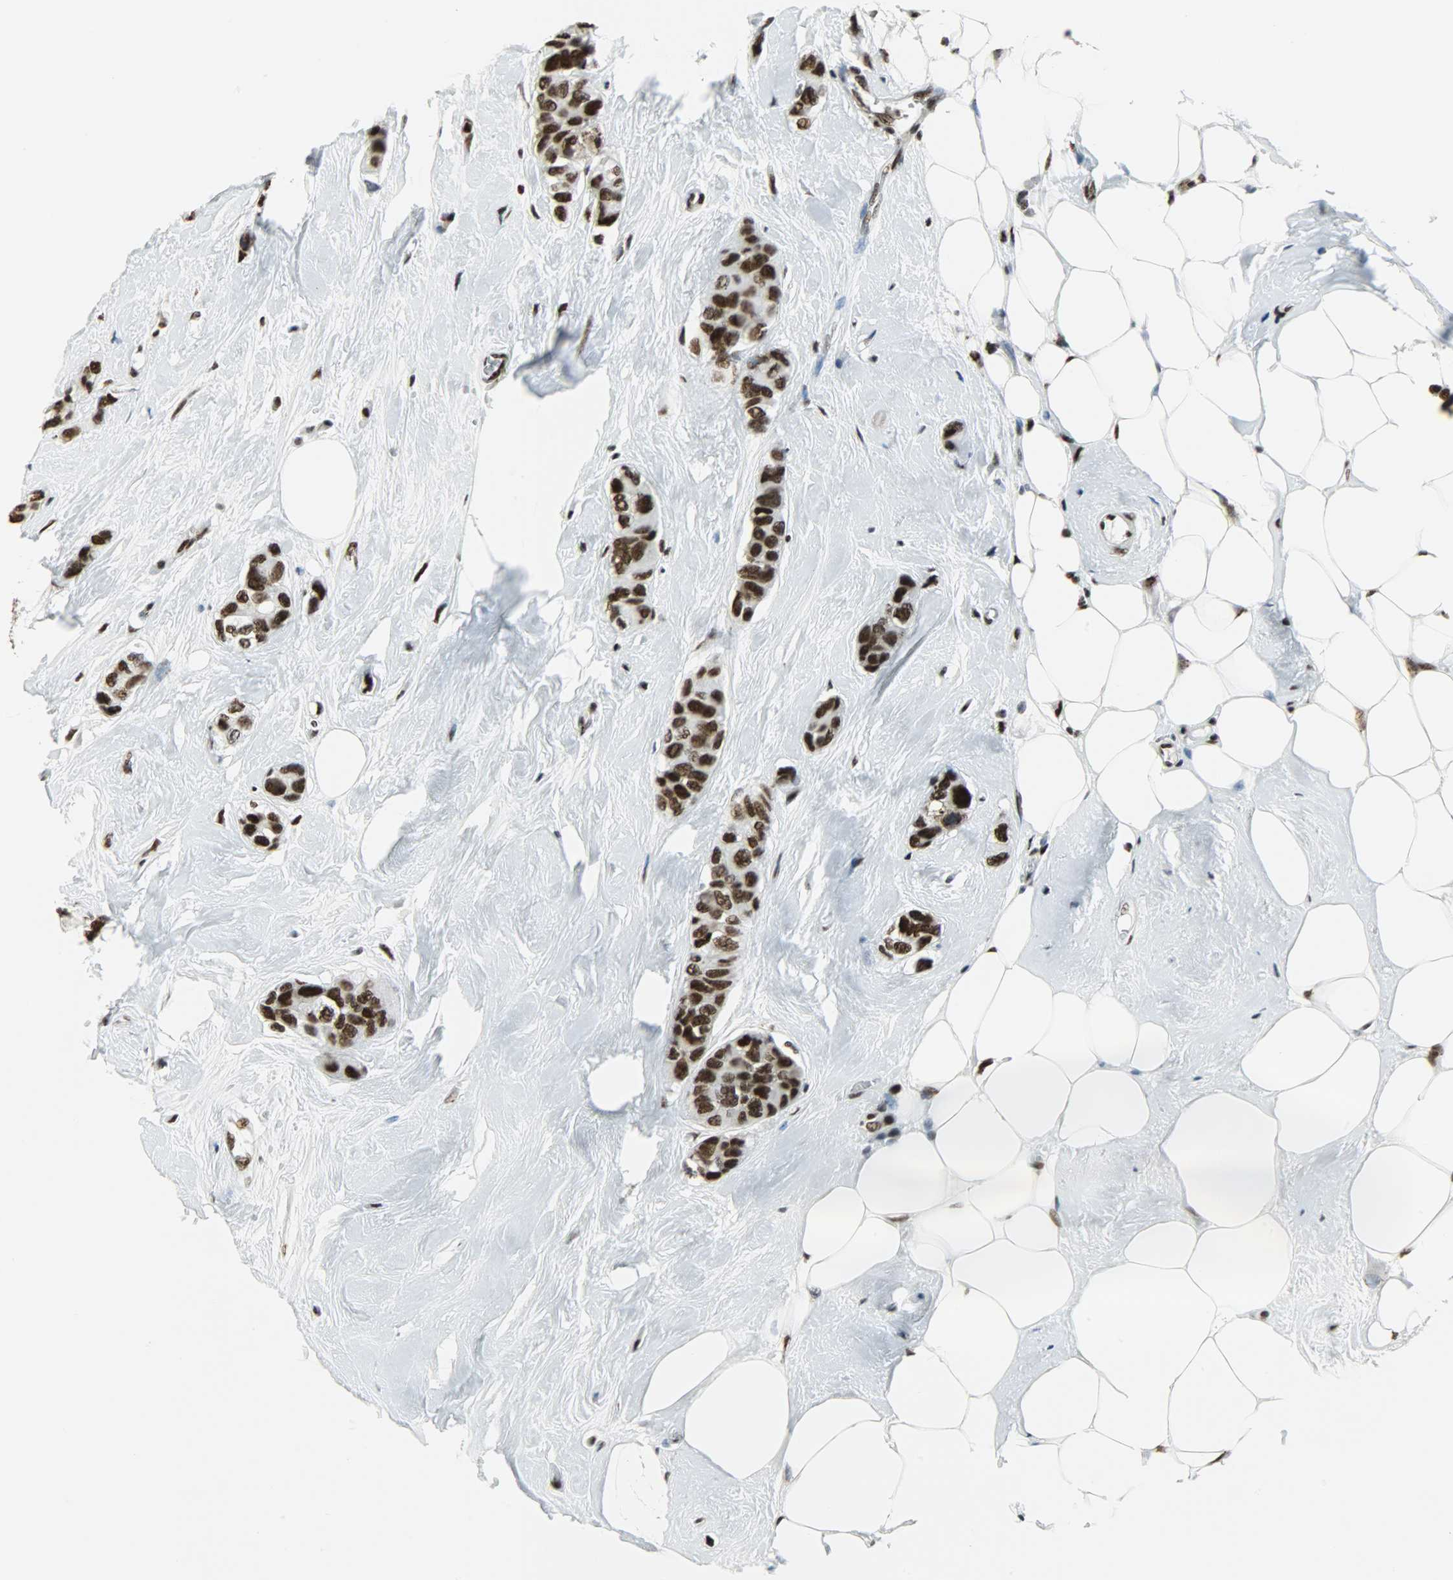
{"staining": {"intensity": "strong", "quantity": ">75%", "location": "nuclear"}, "tissue": "breast cancer", "cell_type": "Tumor cells", "image_type": "cancer", "snomed": [{"axis": "morphology", "description": "Duct carcinoma"}, {"axis": "topography", "description": "Breast"}], "caption": "This image exhibits infiltrating ductal carcinoma (breast) stained with IHC to label a protein in brown. The nuclear of tumor cells show strong positivity for the protein. Nuclei are counter-stained blue.", "gene": "SNRPA", "patient": {"sex": "female", "age": 51}}